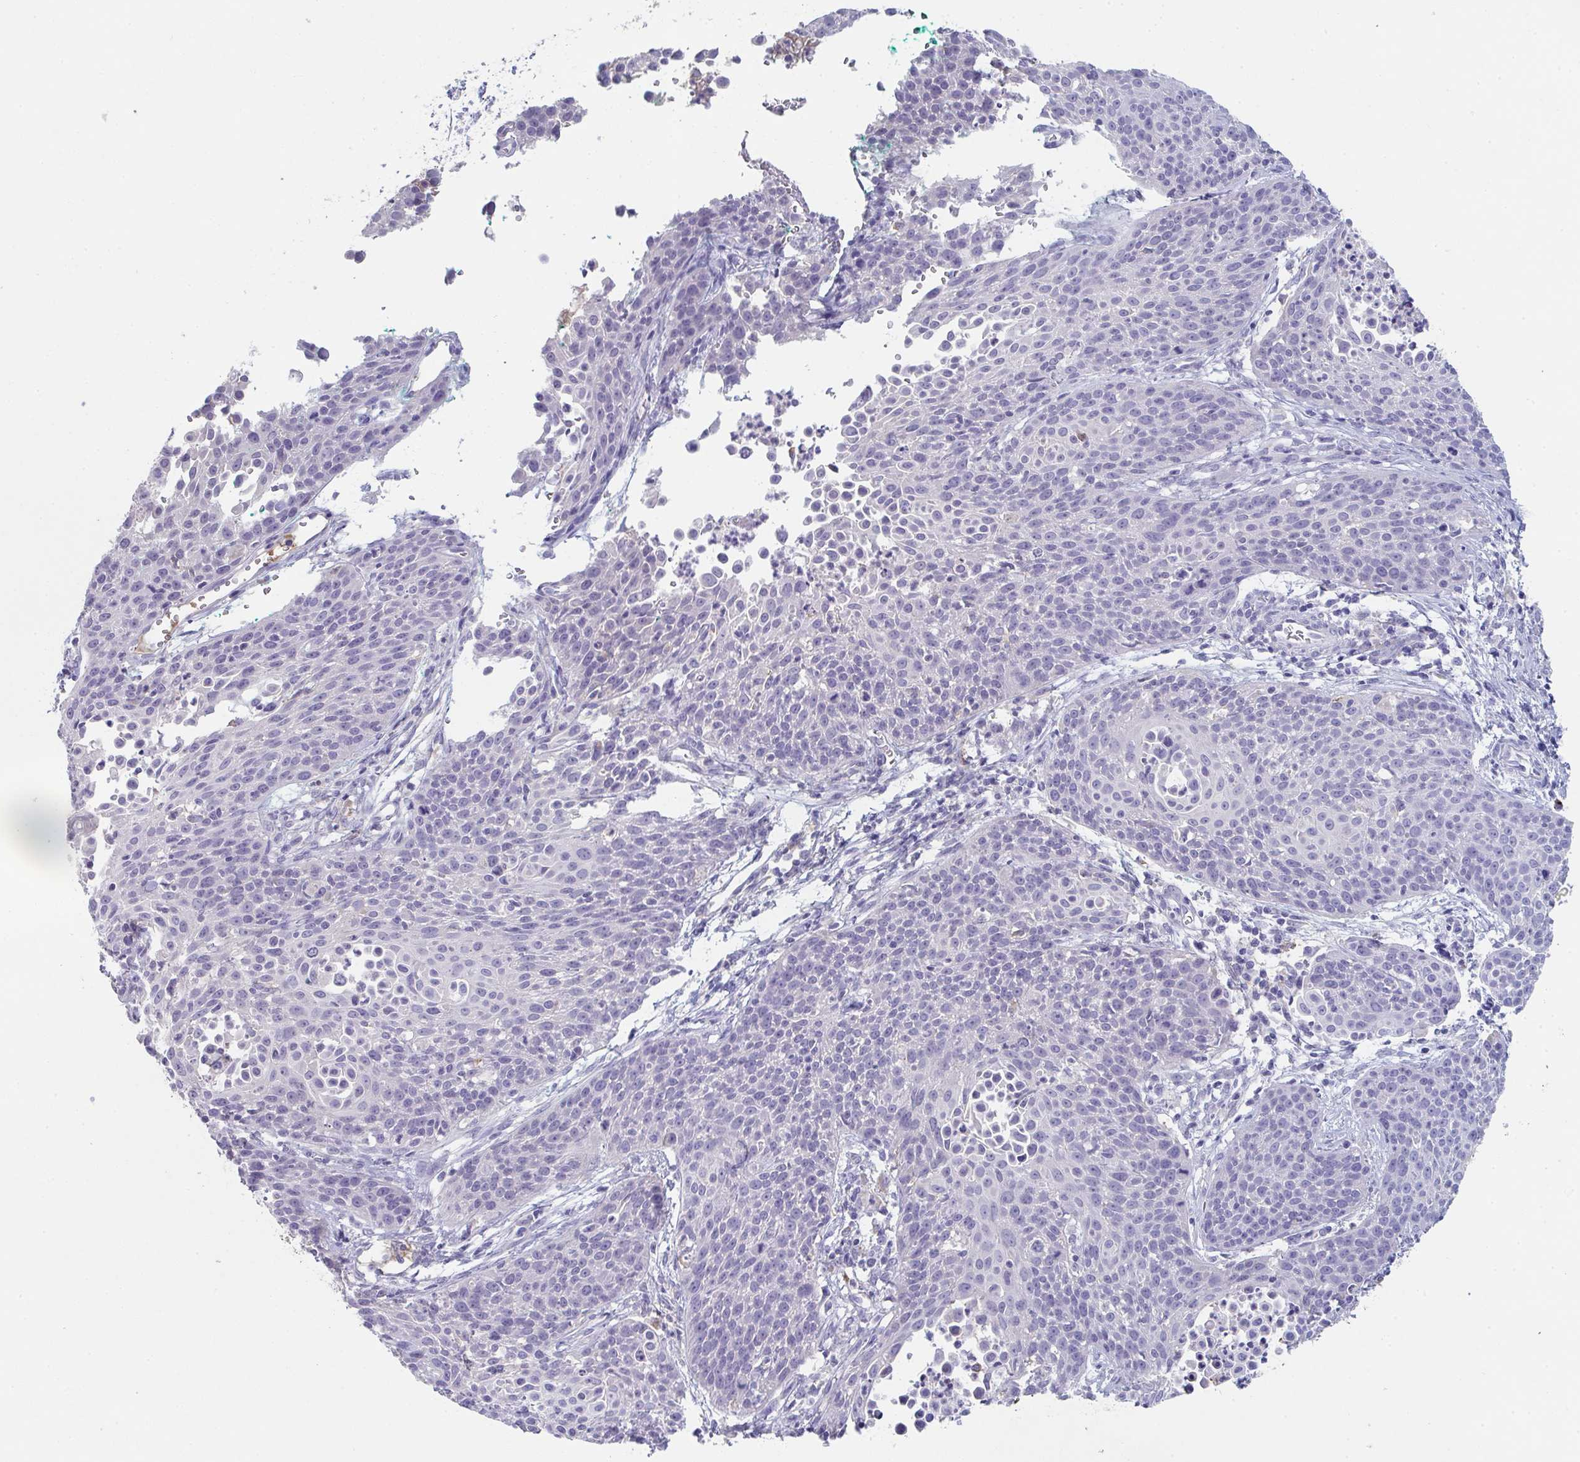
{"staining": {"intensity": "negative", "quantity": "none", "location": "none"}, "tissue": "cervical cancer", "cell_type": "Tumor cells", "image_type": "cancer", "snomed": [{"axis": "morphology", "description": "Squamous cell carcinoma, NOS"}, {"axis": "topography", "description": "Cervix"}], "caption": "Protein analysis of cervical squamous cell carcinoma exhibits no significant staining in tumor cells. Nuclei are stained in blue.", "gene": "ADAM21", "patient": {"sex": "female", "age": 38}}